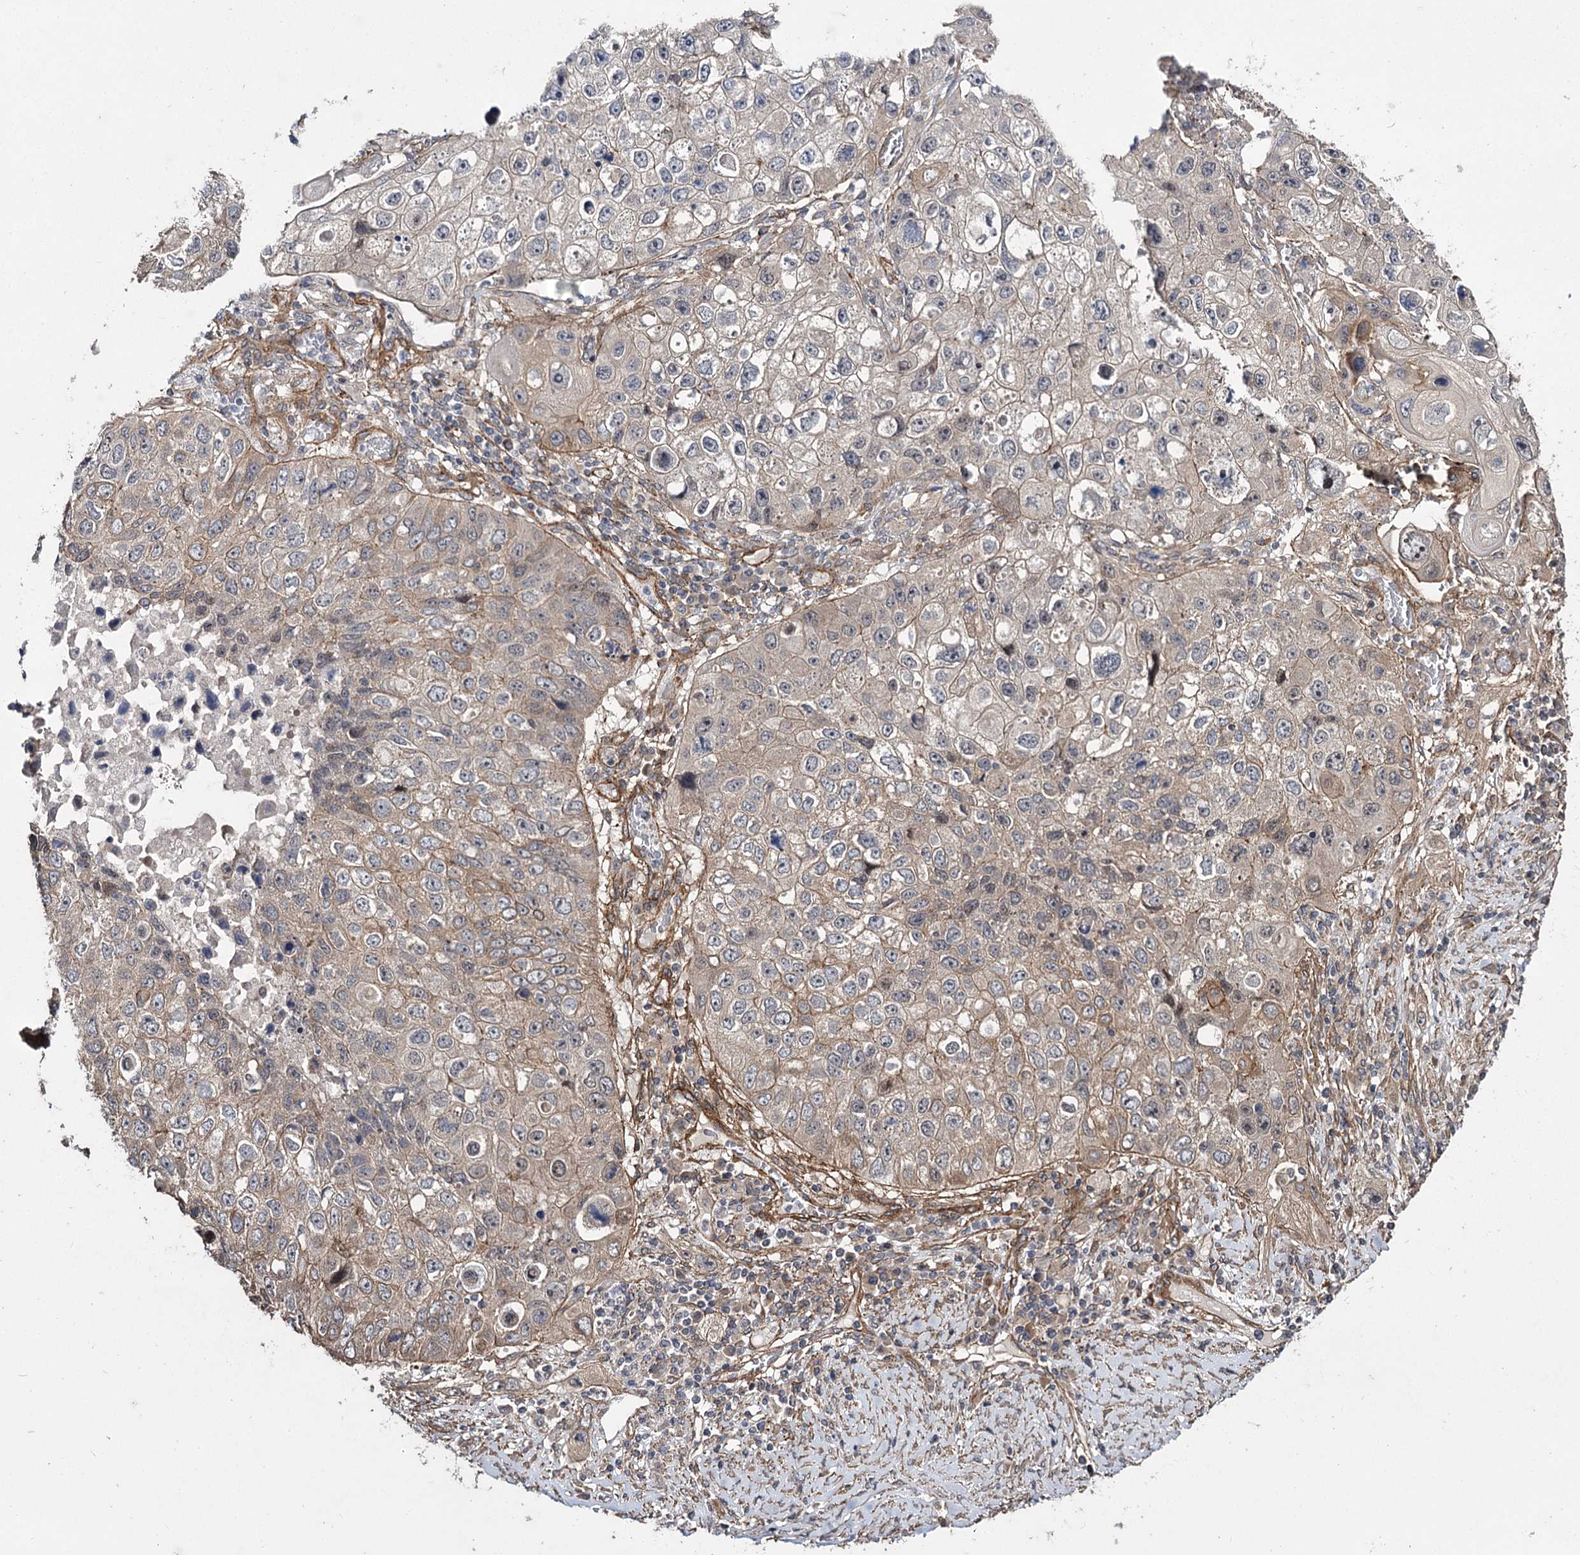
{"staining": {"intensity": "weak", "quantity": "25%-75%", "location": "cytoplasmic/membranous"}, "tissue": "lung cancer", "cell_type": "Tumor cells", "image_type": "cancer", "snomed": [{"axis": "morphology", "description": "Squamous cell carcinoma, NOS"}, {"axis": "topography", "description": "Lung"}], "caption": "The immunohistochemical stain highlights weak cytoplasmic/membranous positivity in tumor cells of squamous cell carcinoma (lung) tissue.", "gene": "MYO1C", "patient": {"sex": "male", "age": 61}}